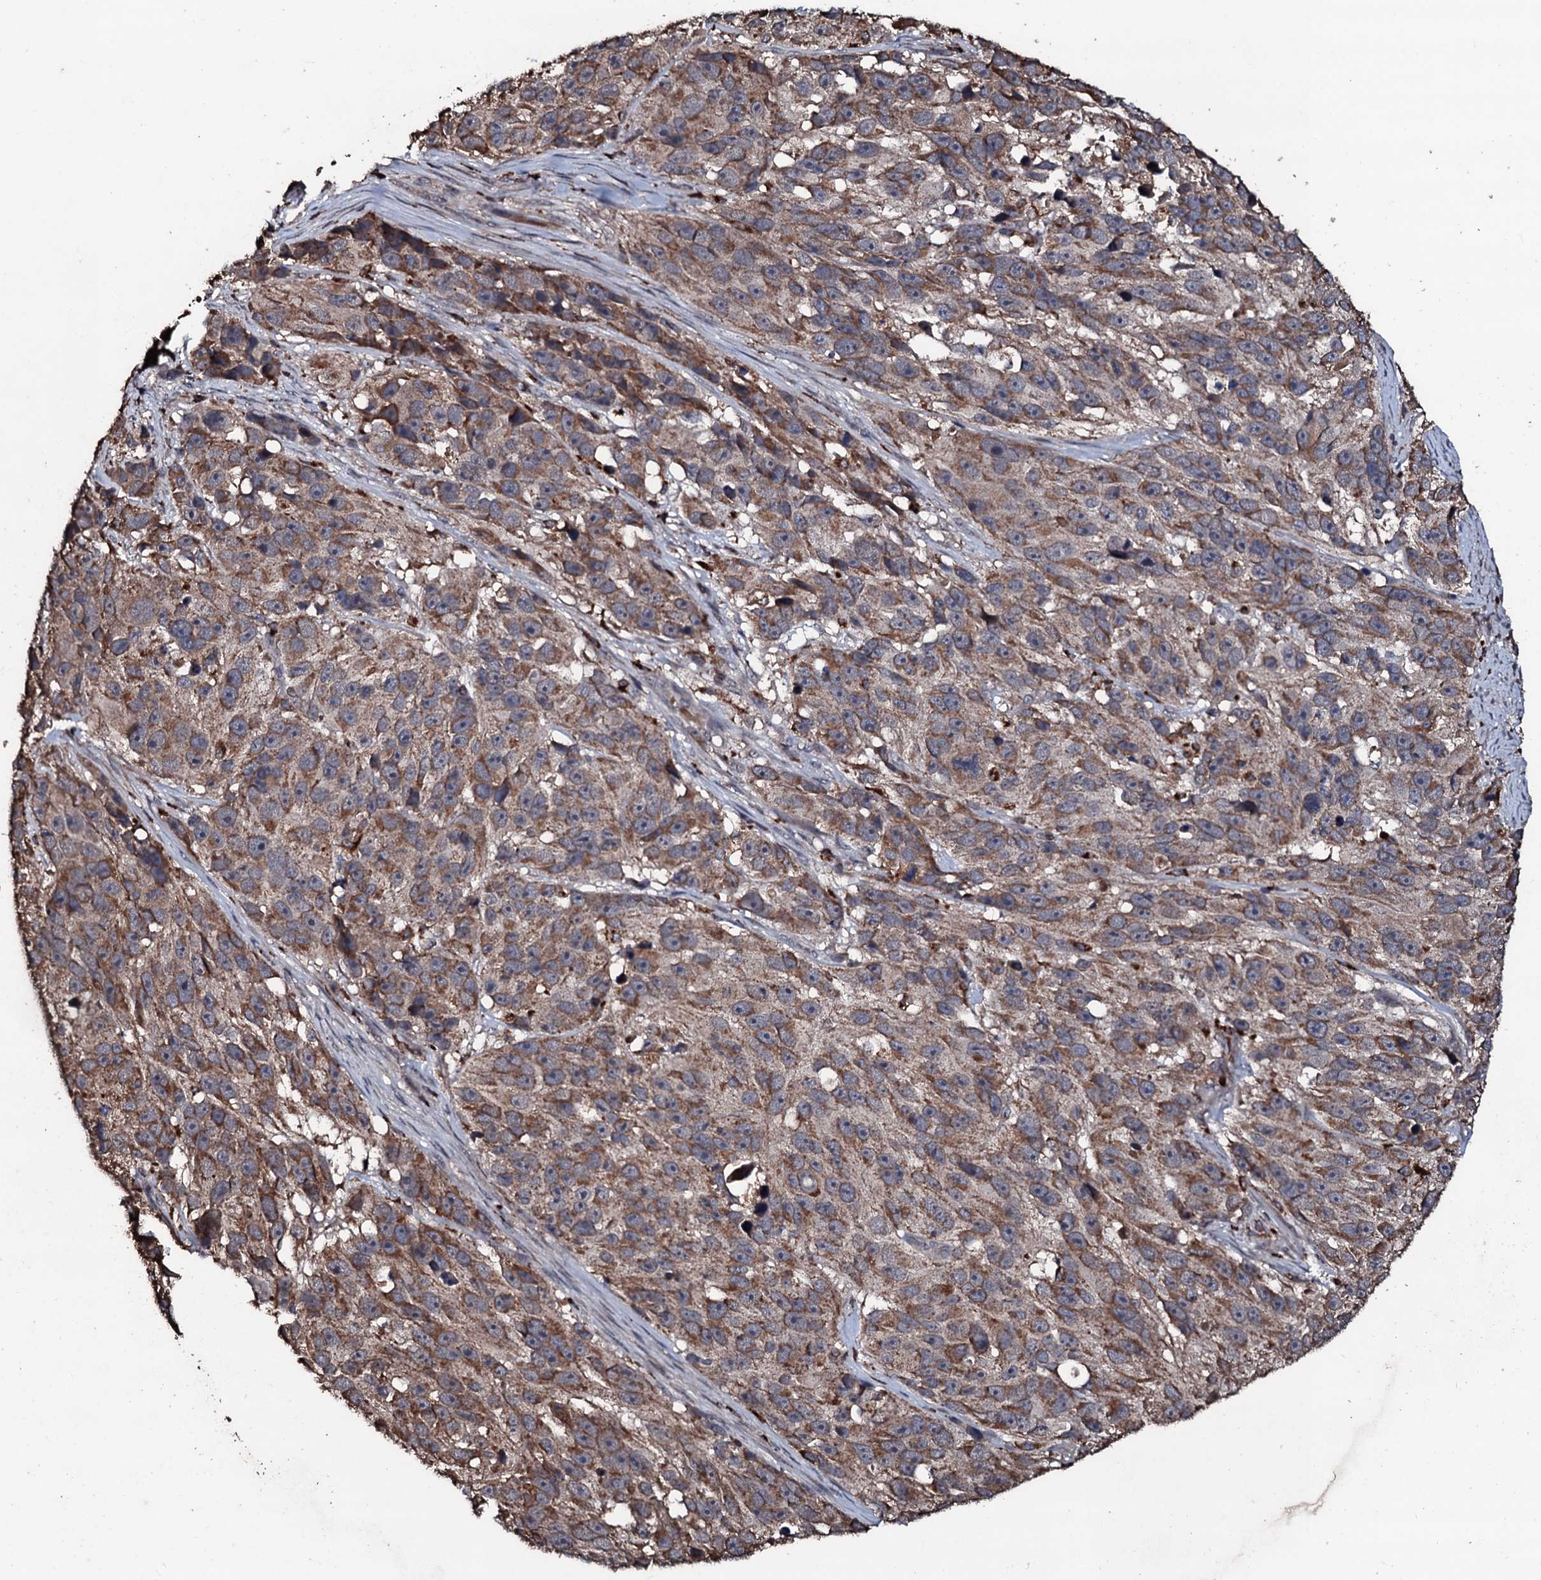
{"staining": {"intensity": "moderate", "quantity": ">75%", "location": "cytoplasmic/membranous"}, "tissue": "melanoma", "cell_type": "Tumor cells", "image_type": "cancer", "snomed": [{"axis": "morphology", "description": "Malignant melanoma, NOS"}, {"axis": "topography", "description": "Skin"}], "caption": "DAB (3,3'-diaminobenzidine) immunohistochemical staining of melanoma reveals moderate cytoplasmic/membranous protein expression in approximately >75% of tumor cells.", "gene": "SDHAF2", "patient": {"sex": "male", "age": 84}}